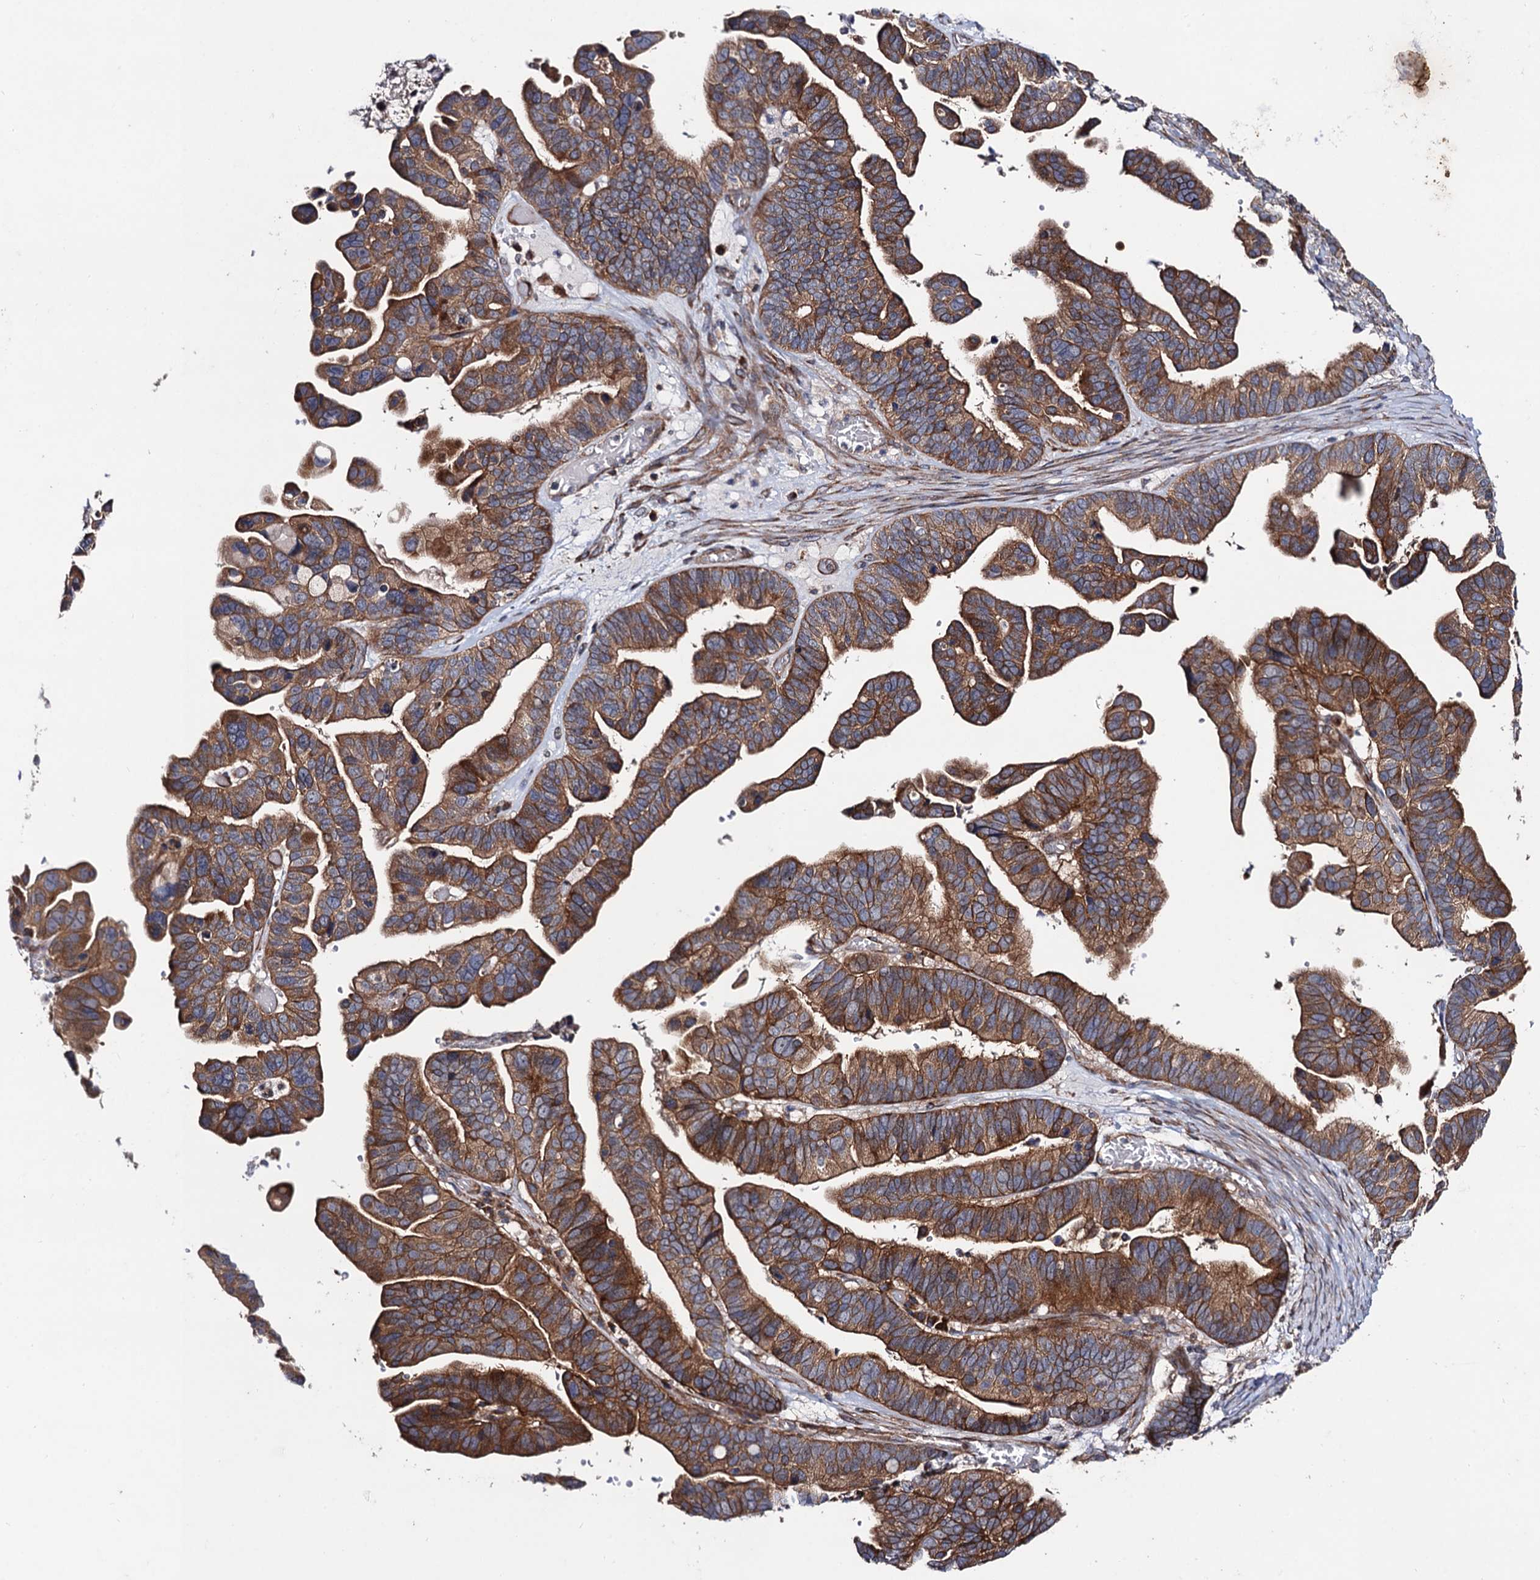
{"staining": {"intensity": "strong", "quantity": ">75%", "location": "cytoplasmic/membranous"}, "tissue": "ovarian cancer", "cell_type": "Tumor cells", "image_type": "cancer", "snomed": [{"axis": "morphology", "description": "Cystadenocarcinoma, serous, NOS"}, {"axis": "topography", "description": "Ovary"}], "caption": "A micrograph showing strong cytoplasmic/membranous positivity in approximately >75% of tumor cells in ovarian cancer, as visualized by brown immunohistochemical staining.", "gene": "DYDC1", "patient": {"sex": "female", "age": 56}}